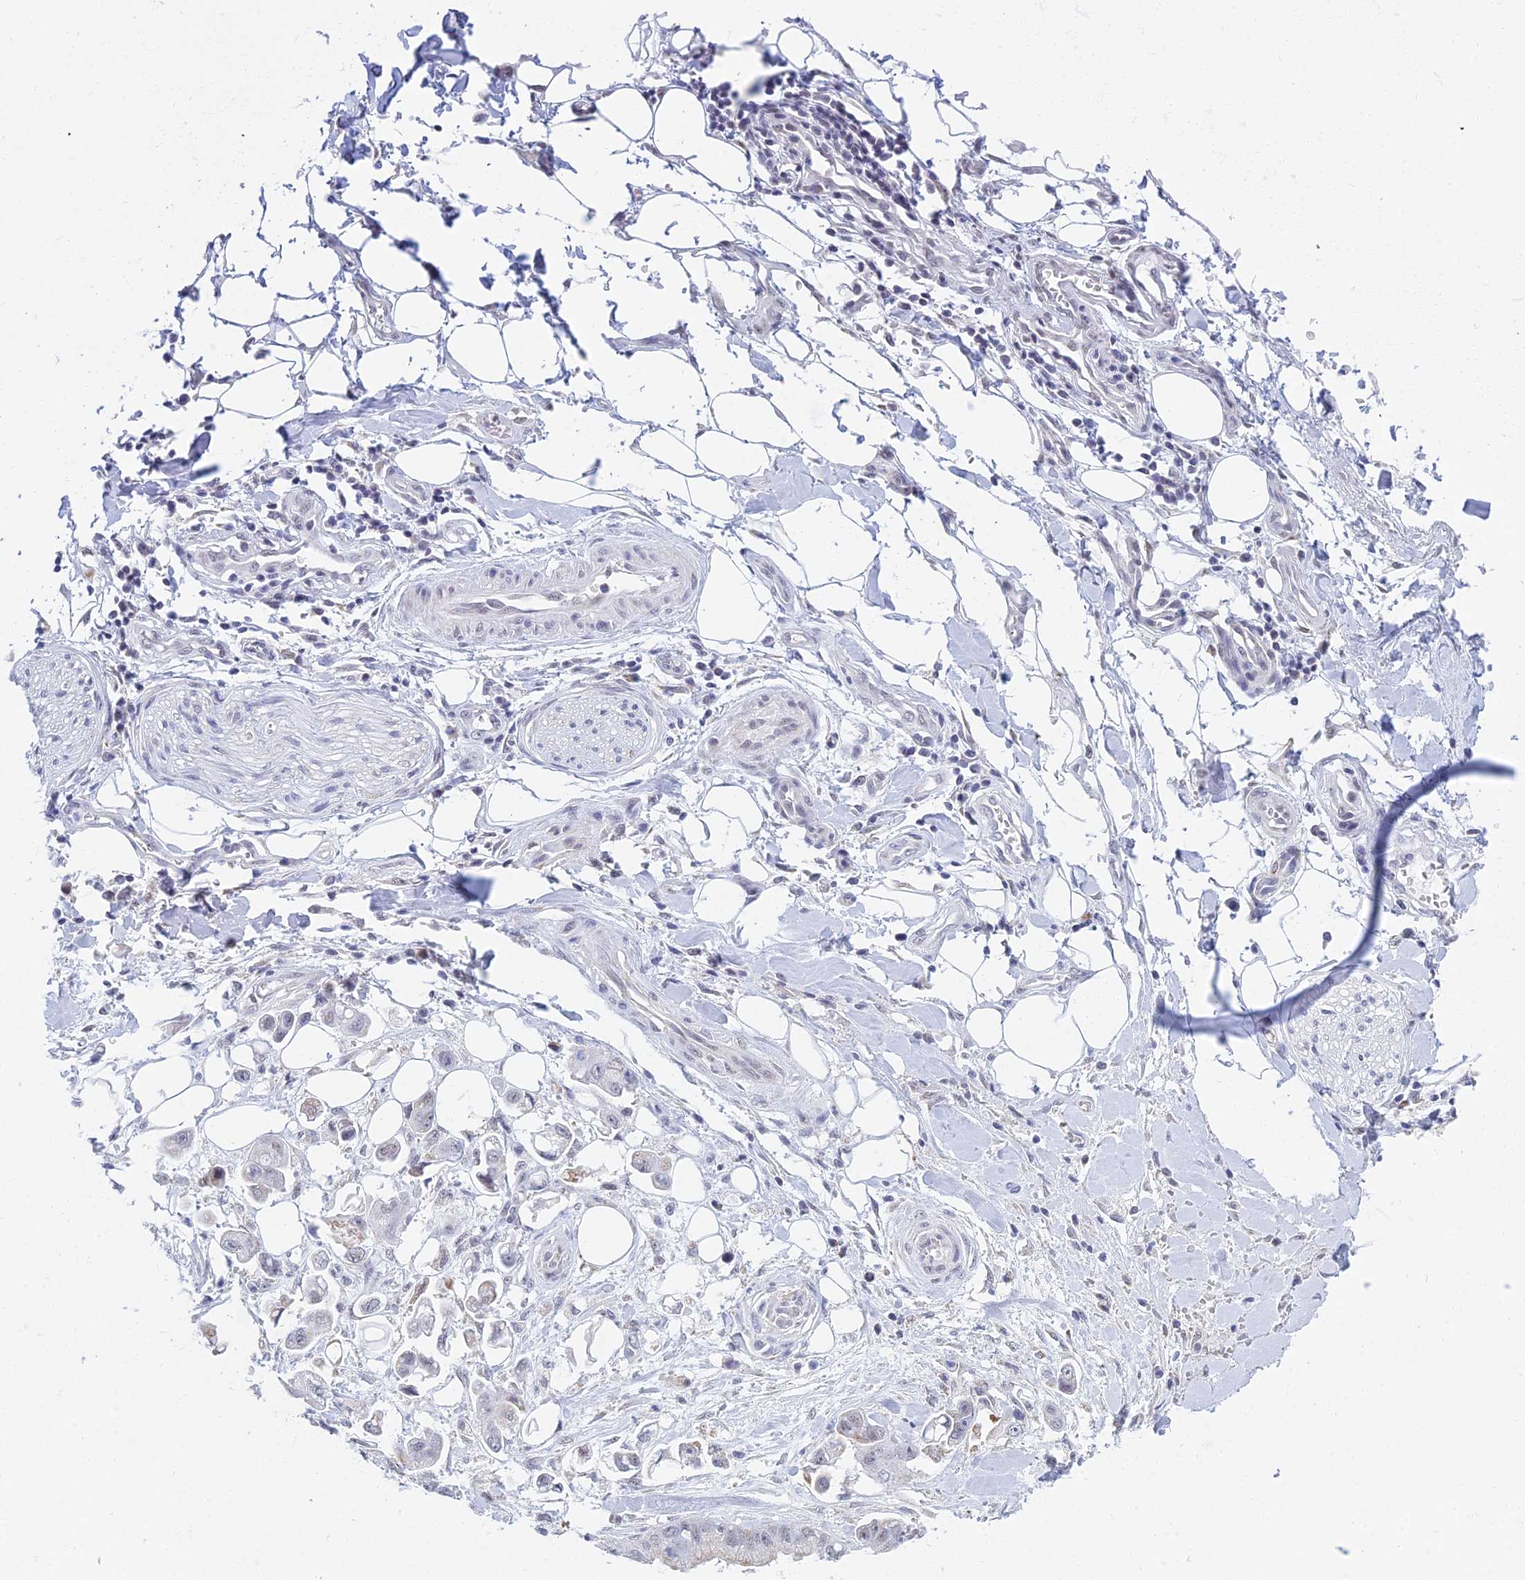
{"staining": {"intensity": "negative", "quantity": "none", "location": "none"}, "tissue": "stomach cancer", "cell_type": "Tumor cells", "image_type": "cancer", "snomed": [{"axis": "morphology", "description": "Adenocarcinoma, NOS"}, {"axis": "topography", "description": "Stomach"}], "caption": "Micrograph shows no protein expression in tumor cells of stomach cancer (adenocarcinoma) tissue.", "gene": "KLF14", "patient": {"sex": "male", "age": 62}}